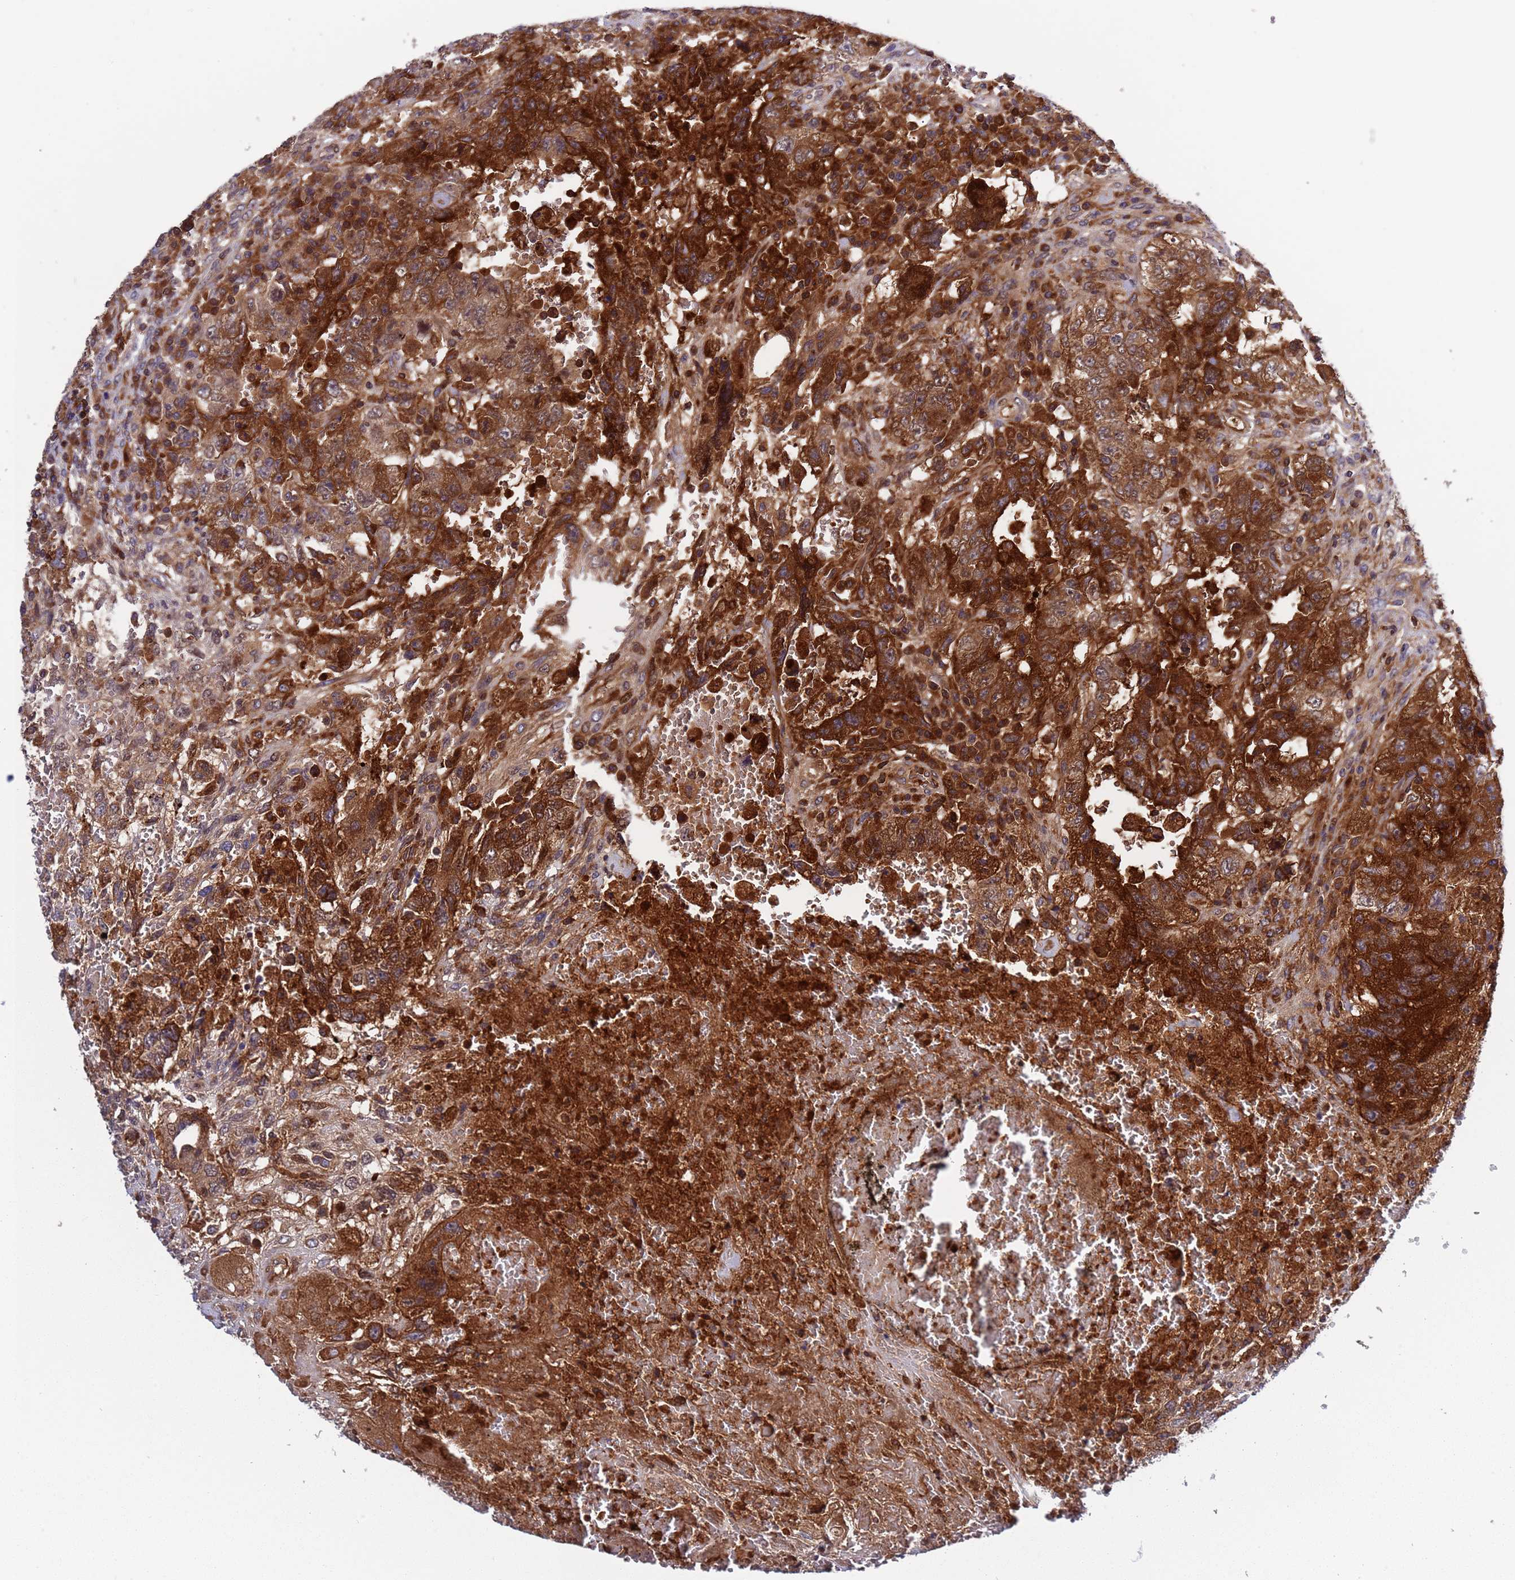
{"staining": {"intensity": "strong", "quantity": ">75%", "location": "cytoplasmic/membranous"}, "tissue": "testis cancer", "cell_type": "Tumor cells", "image_type": "cancer", "snomed": [{"axis": "morphology", "description": "Carcinoma, Embryonal, NOS"}, {"axis": "topography", "description": "Testis"}], "caption": "A high-resolution photomicrograph shows immunohistochemistry (IHC) staining of testis embryonal carcinoma, which displays strong cytoplasmic/membranous expression in approximately >75% of tumor cells. The protein of interest is stained brown, and the nuclei are stained in blue (DAB IHC with brightfield microscopy, high magnification).", "gene": "PARP16", "patient": {"sex": "male", "age": 26}}